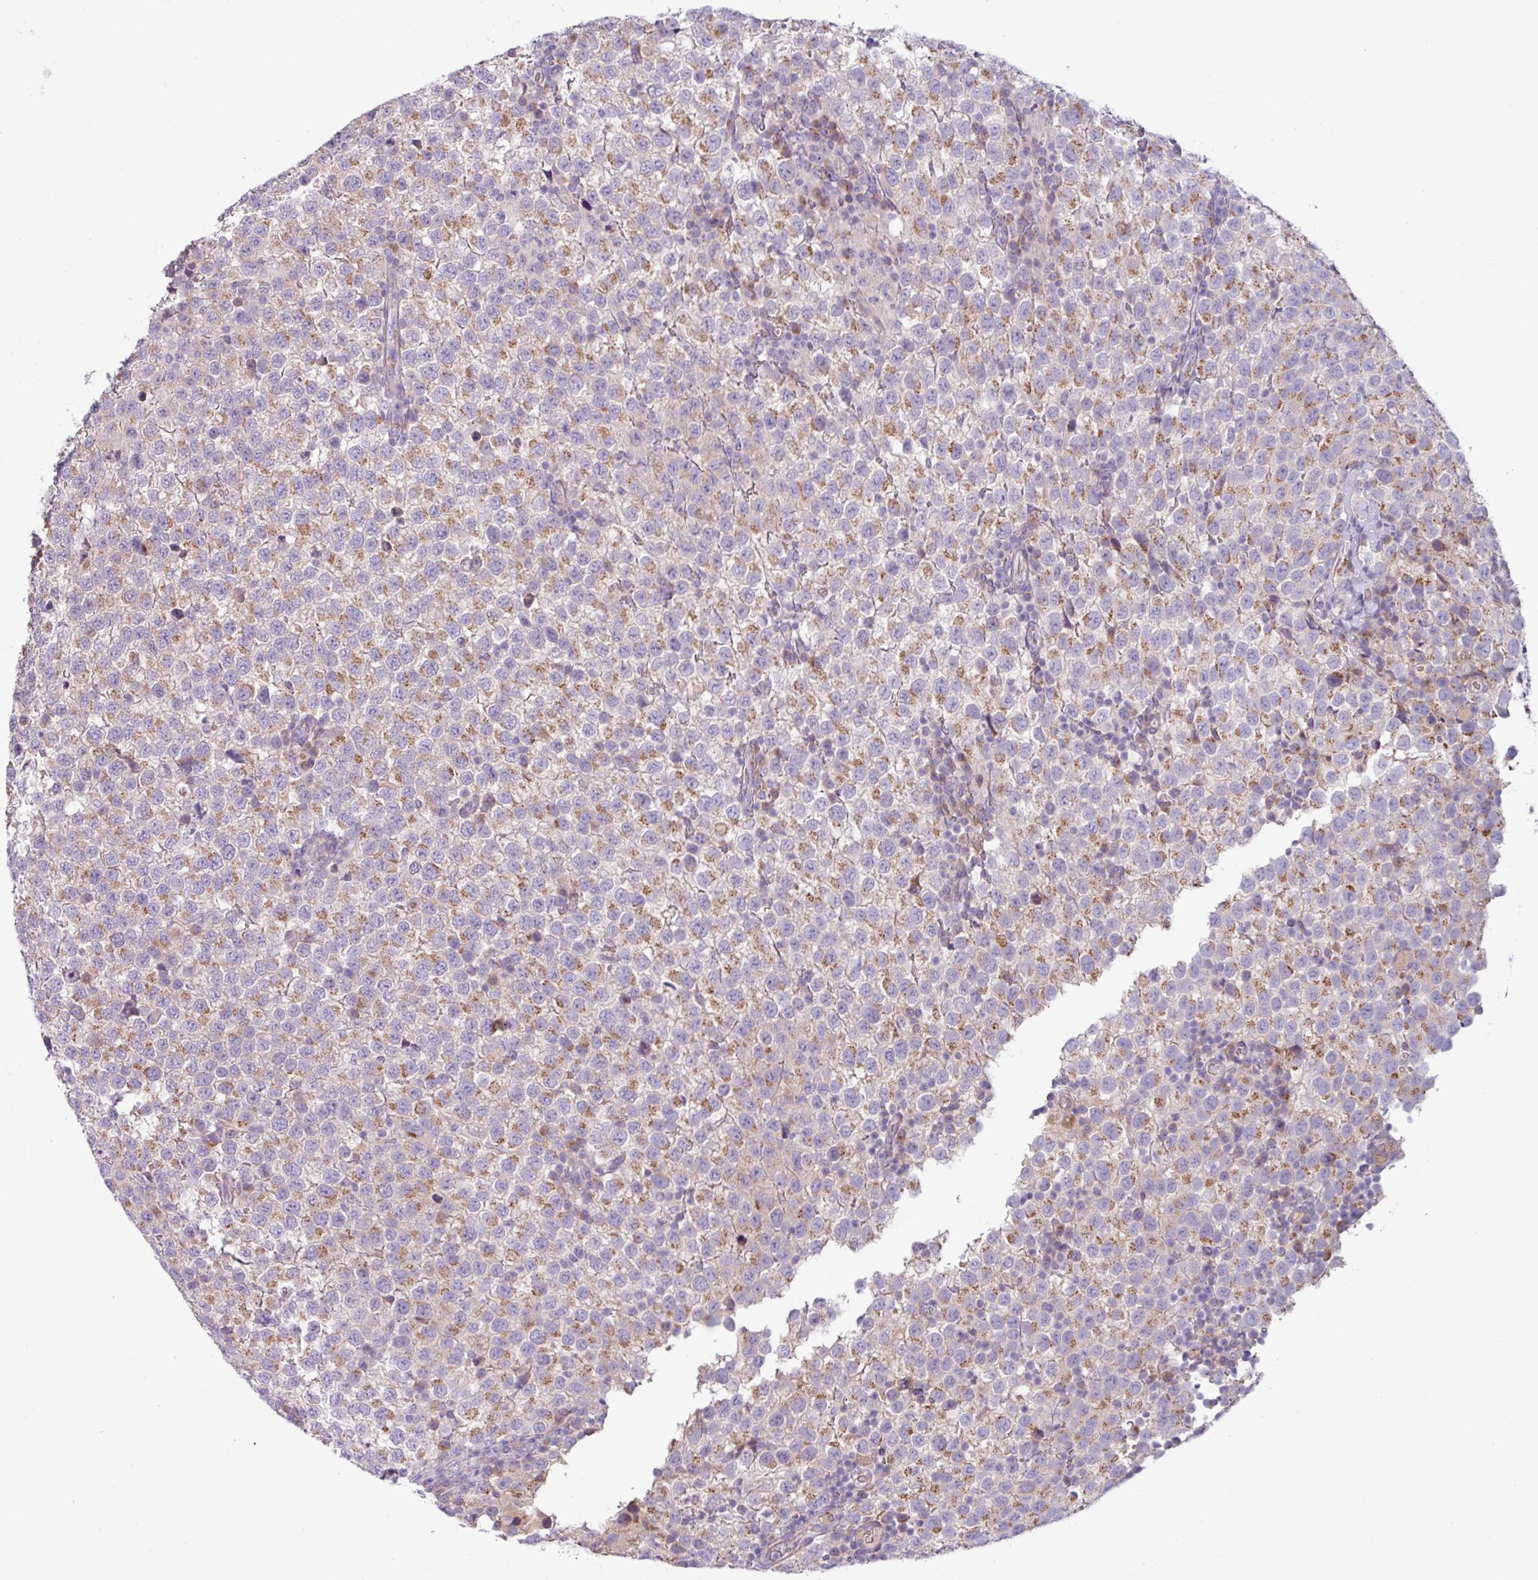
{"staining": {"intensity": "moderate", "quantity": "25%-75%", "location": "cytoplasmic/membranous"}, "tissue": "testis cancer", "cell_type": "Tumor cells", "image_type": "cancer", "snomed": [{"axis": "morphology", "description": "Seminoma, NOS"}, {"axis": "topography", "description": "Testis"}], "caption": "Protein positivity by IHC demonstrates moderate cytoplasmic/membranous positivity in about 25%-75% of tumor cells in seminoma (testis).", "gene": "STIMATE", "patient": {"sex": "male", "age": 34}}